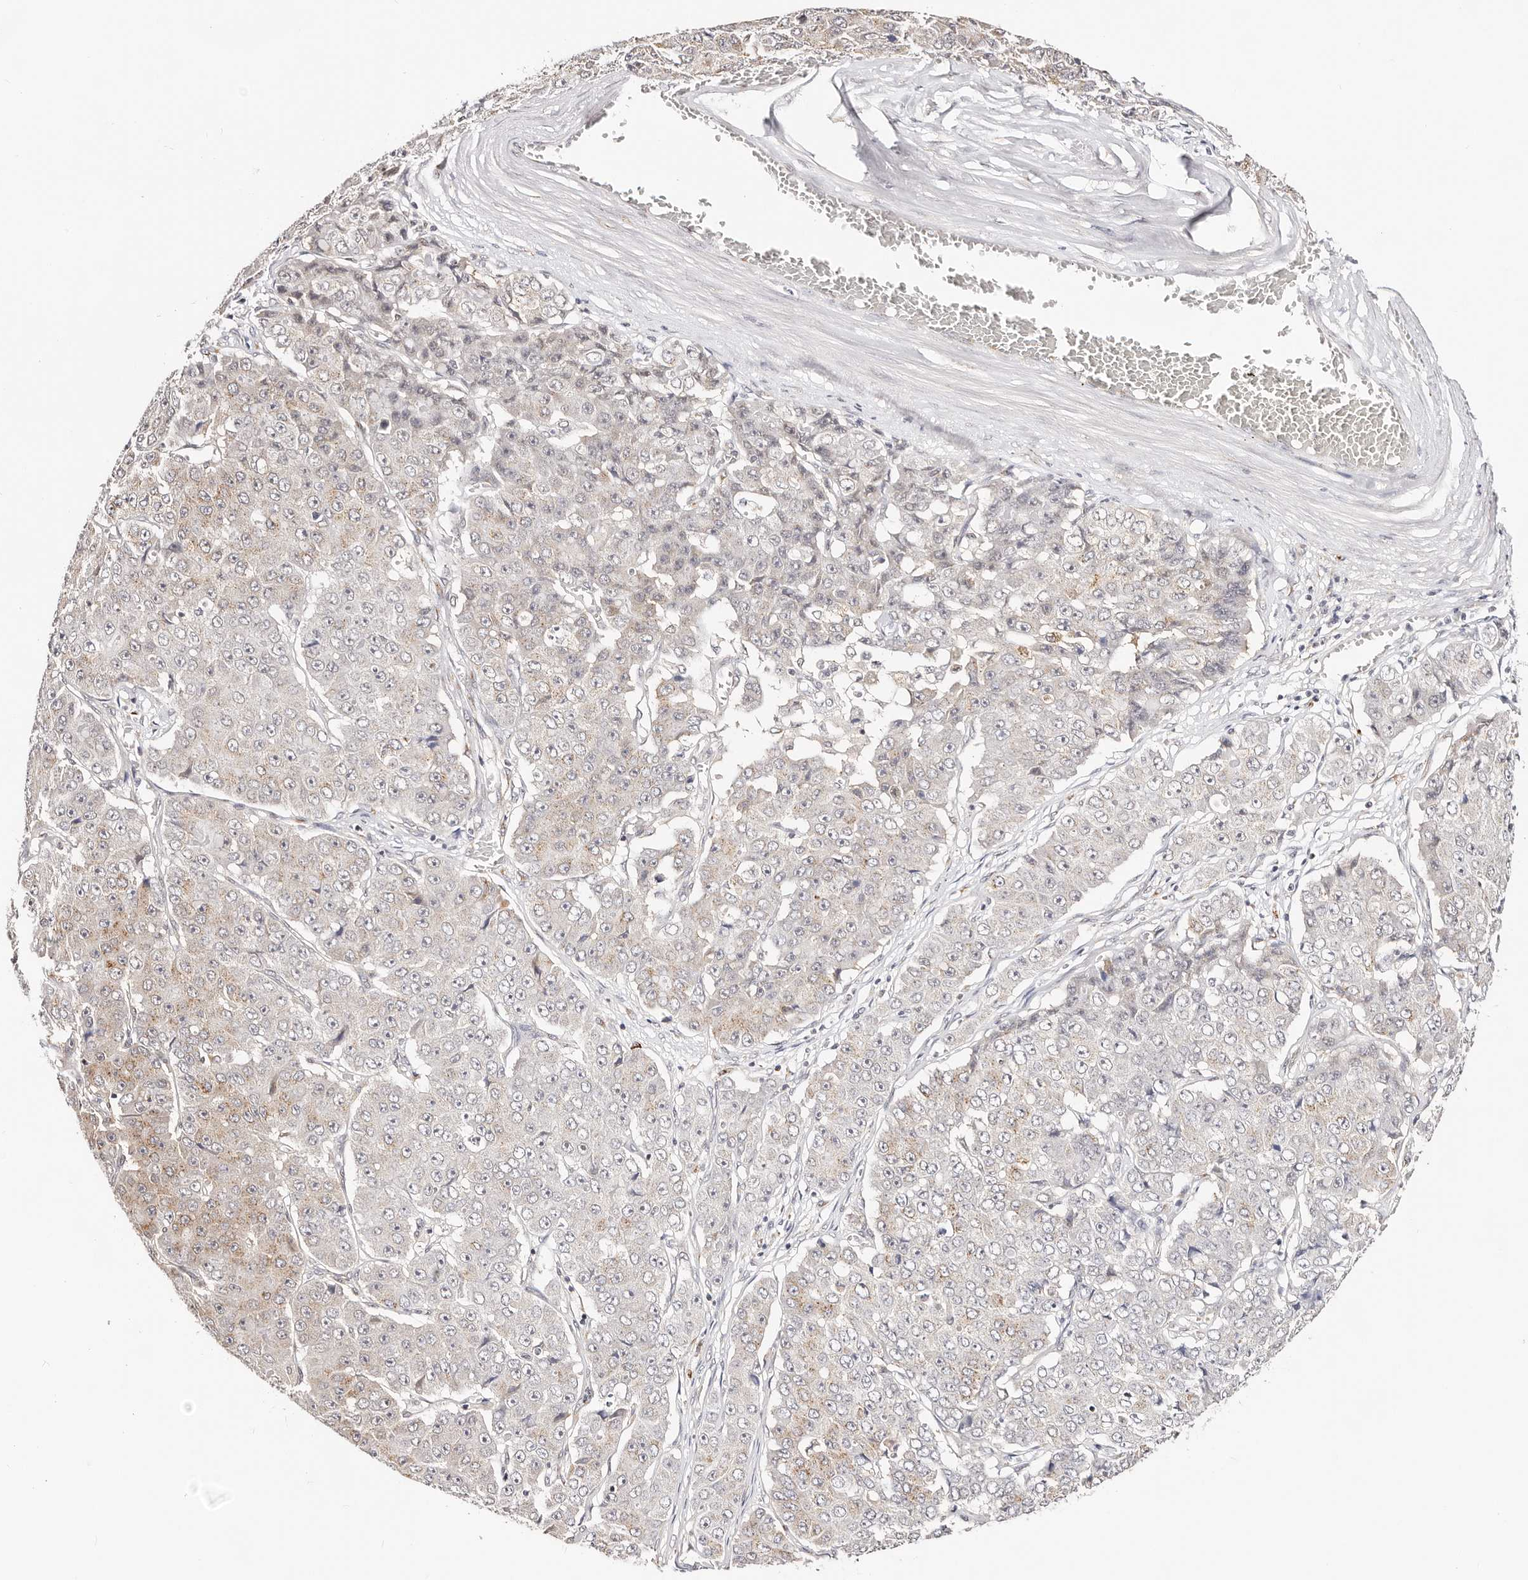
{"staining": {"intensity": "weak", "quantity": "<25%", "location": "cytoplasmic/membranous"}, "tissue": "pancreatic cancer", "cell_type": "Tumor cells", "image_type": "cancer", "snomed": [{"axis": "morphology", "description": "Adenocarcinoma, NOS"}, {"axis": "topography", "description": "Pancreas"}], "caption": "Protein analysis of pancreatic cancer demonstrates no significant expression in tumor cells. (DAB (3,3'-diaminobenzidine) IHC with hematoxylin counter stain).", "gene": "VIPAS39", "patient": {"sex": "male", "age": 50}}